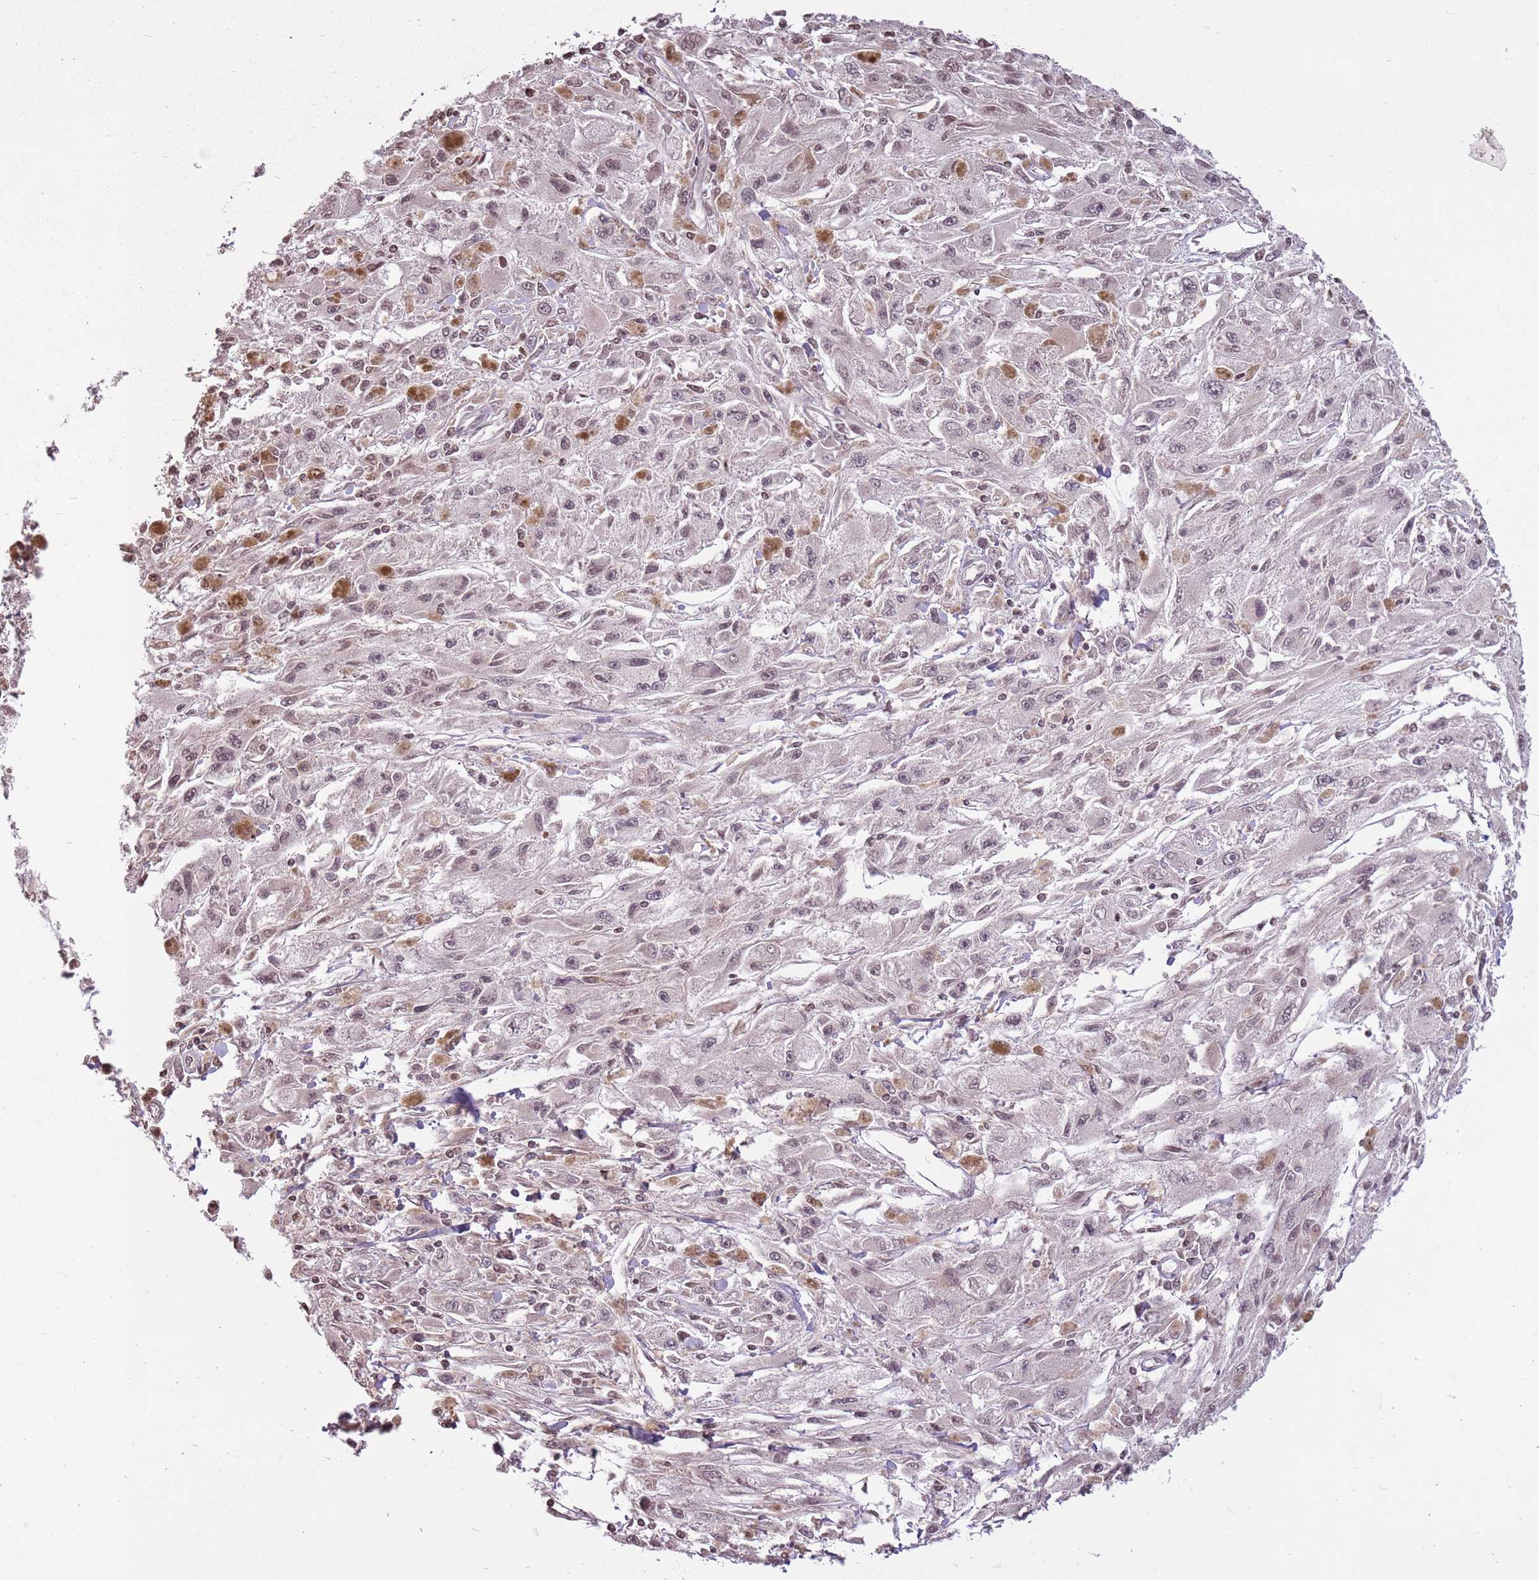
{"staining": {"intensity": "negative", "quantity": "none", "location": "none"}, "tissue": "melanoma", "cell_type": "Tumor cells", "image_type": "cancer", "snomed": [{"axis": "morphology", "description": "Malignant melanoma, Metastatic site"}, {"axis": "topography", "description": "Skin"}], "caption": "There is no significant positivity in tumor cells of malignant melanoma (metastatic site).", "gene": "CAPN9", "patient": {"sex": "male", "age": 53}}